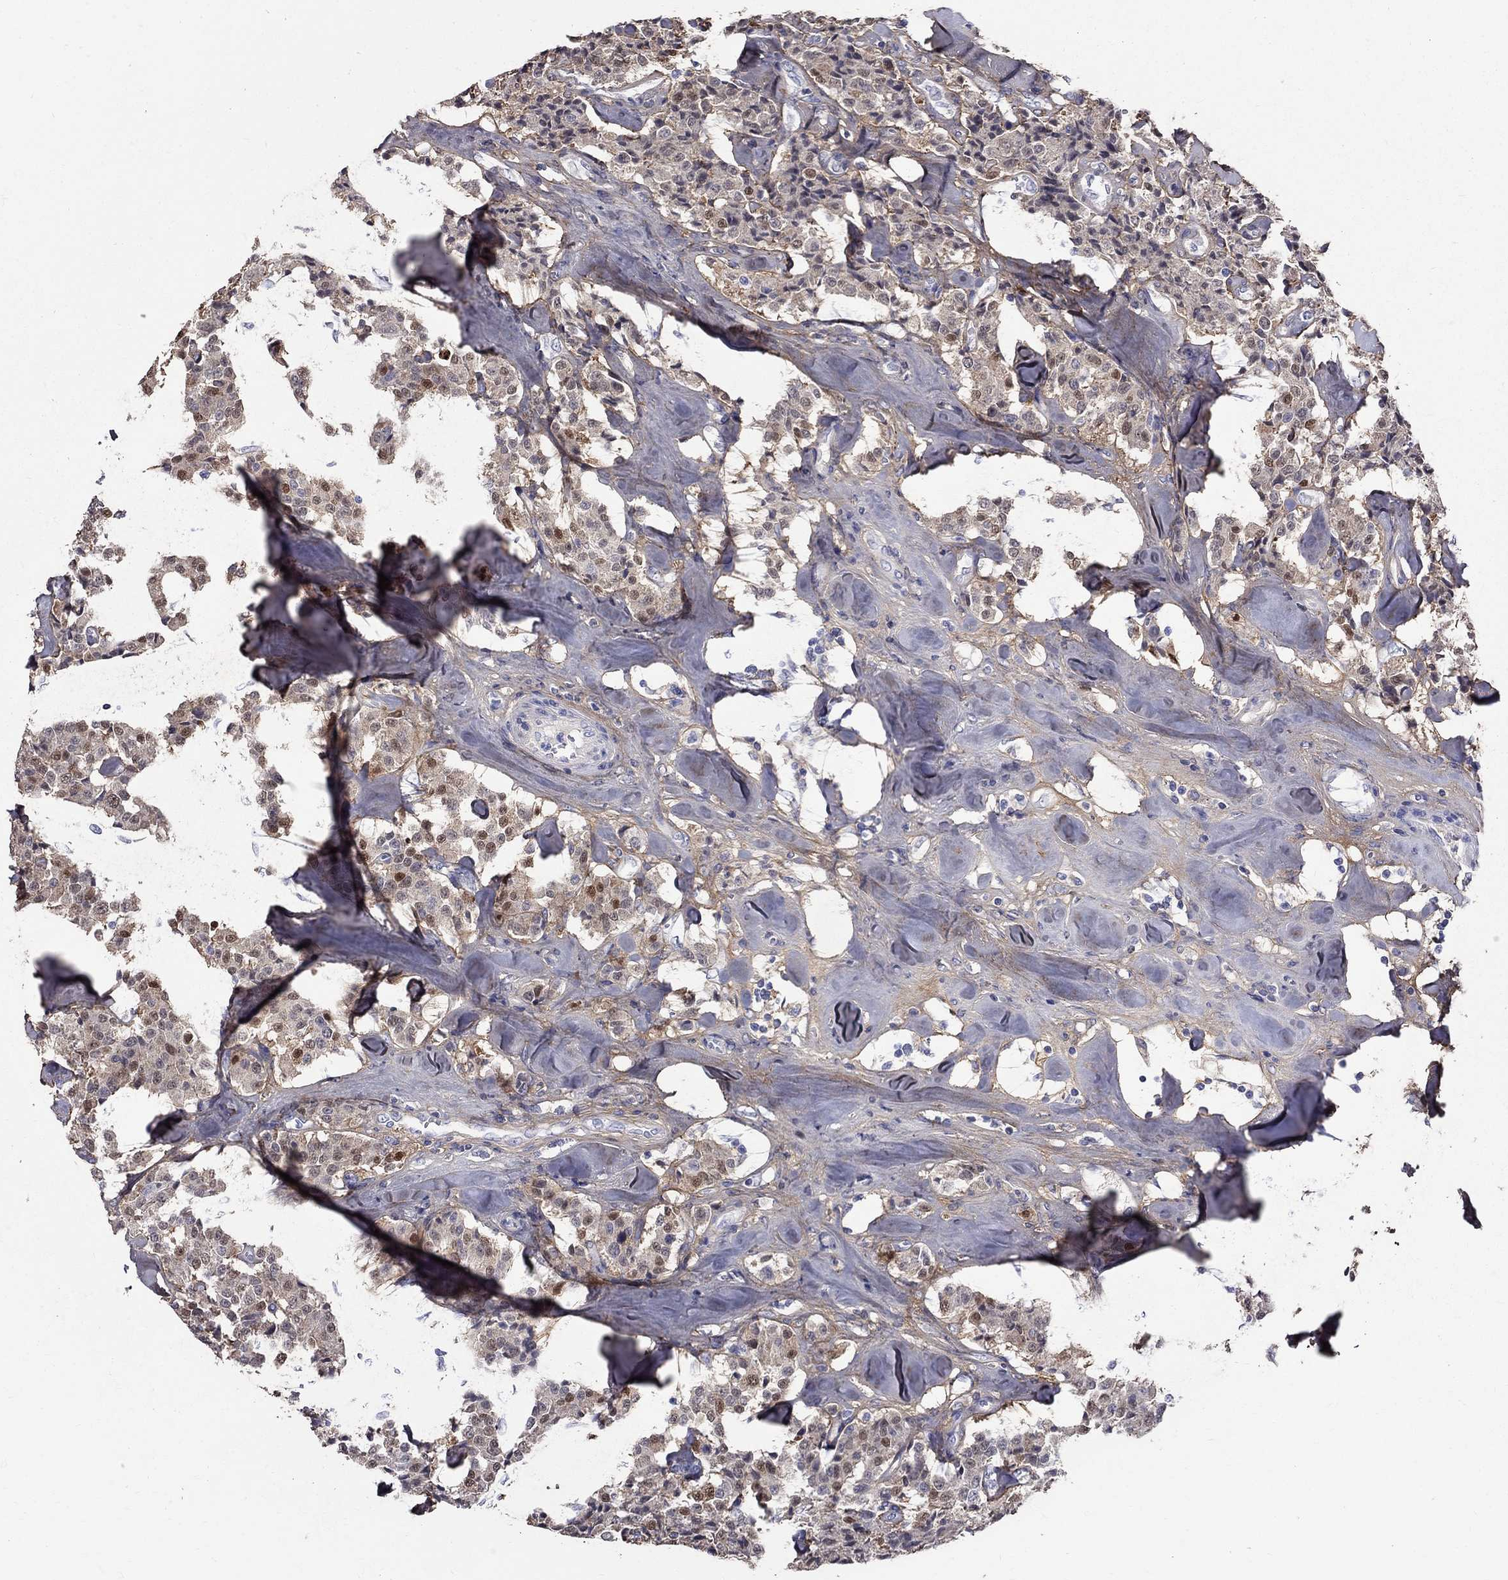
{"staining": {"intensity": "moderate", "quantity": "25%-75%", "location": "nuclear"}, "tissue": "carcinoid", "cell_type": "Tumor cells", "image_type": "cancer", "snomed": [{"axis": "morphology", "description": "Carcinoid, malignant, NOS"}, {"axis": "topography", "description": "Pancreas"}], "caption": "Brown immunohistochemical staining in carcinoid (malignant) demonstrates moderate nuclear expression in about 25%-75% of tumor cells. (DAB = brown stain, brightfield microscopy at high magnification).", "gene": "ANXA10", "patient": {"sex": "male", "age": 41}}